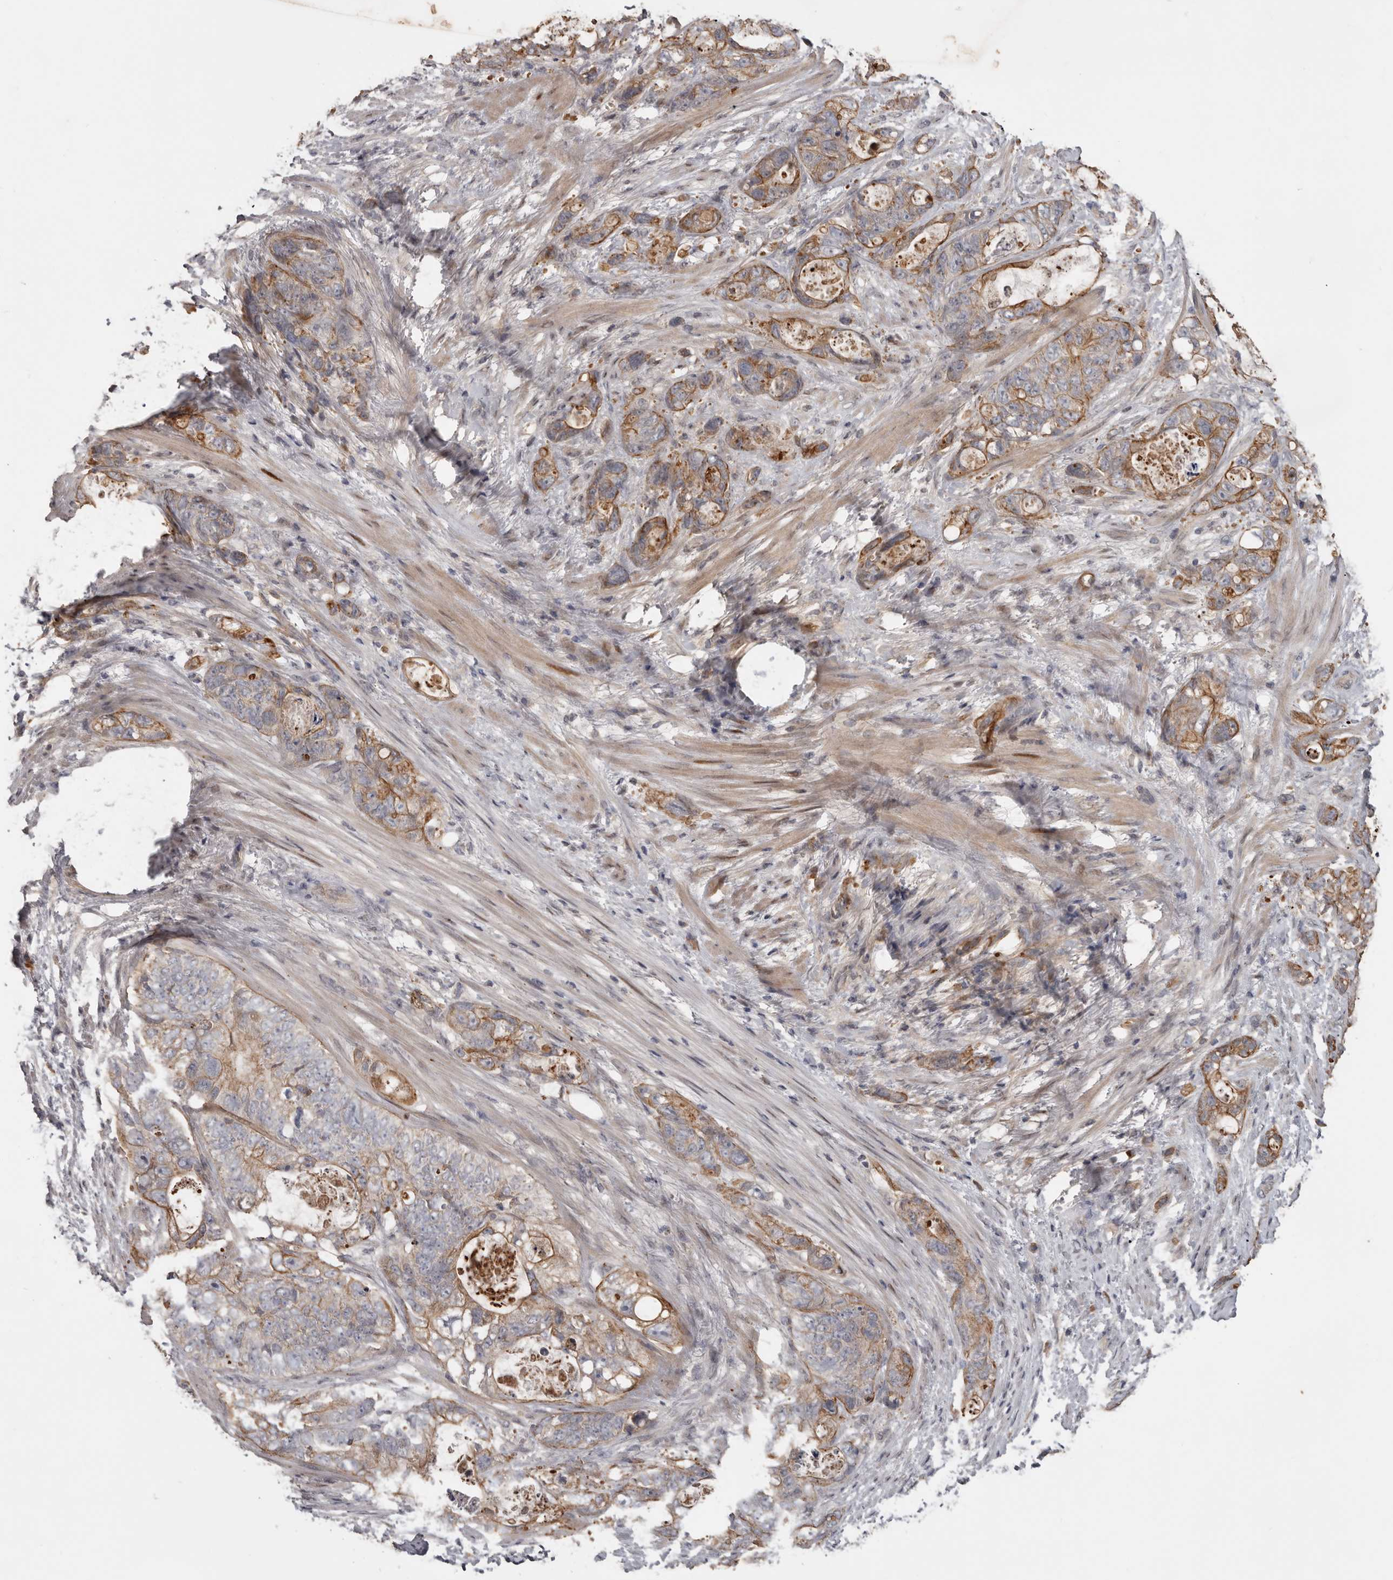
{"staining": {"intensity": "moderate", "quantity": ">75%", "location": "cytoplasmic/membranous"}, "tissue": "stomach cancer", "cell_type": "Tumor cells", "image_type": "cancer", "snomed": [{"axis": "morphology", "description": "Normal tissue, NOS"}, {"axis": "morphology", "description": "Adenocarcinoma, NOS"}, {"axis": "topography", "description": "Stomach"}], "caption": "Immunohistochemical staining of human stomach adenocarcinoma demonstrates moderate cytoplasmic/membranous protein staining in approximately >75% of tumor cells. (Stains: DAB (3,3'-diaminobenzidine) in brown, nuclei in blue, Microscopy: brightfield microscopy at high magnification).", "gene": "NMUR1", "patient": {"sex": "female", "age": 89}}